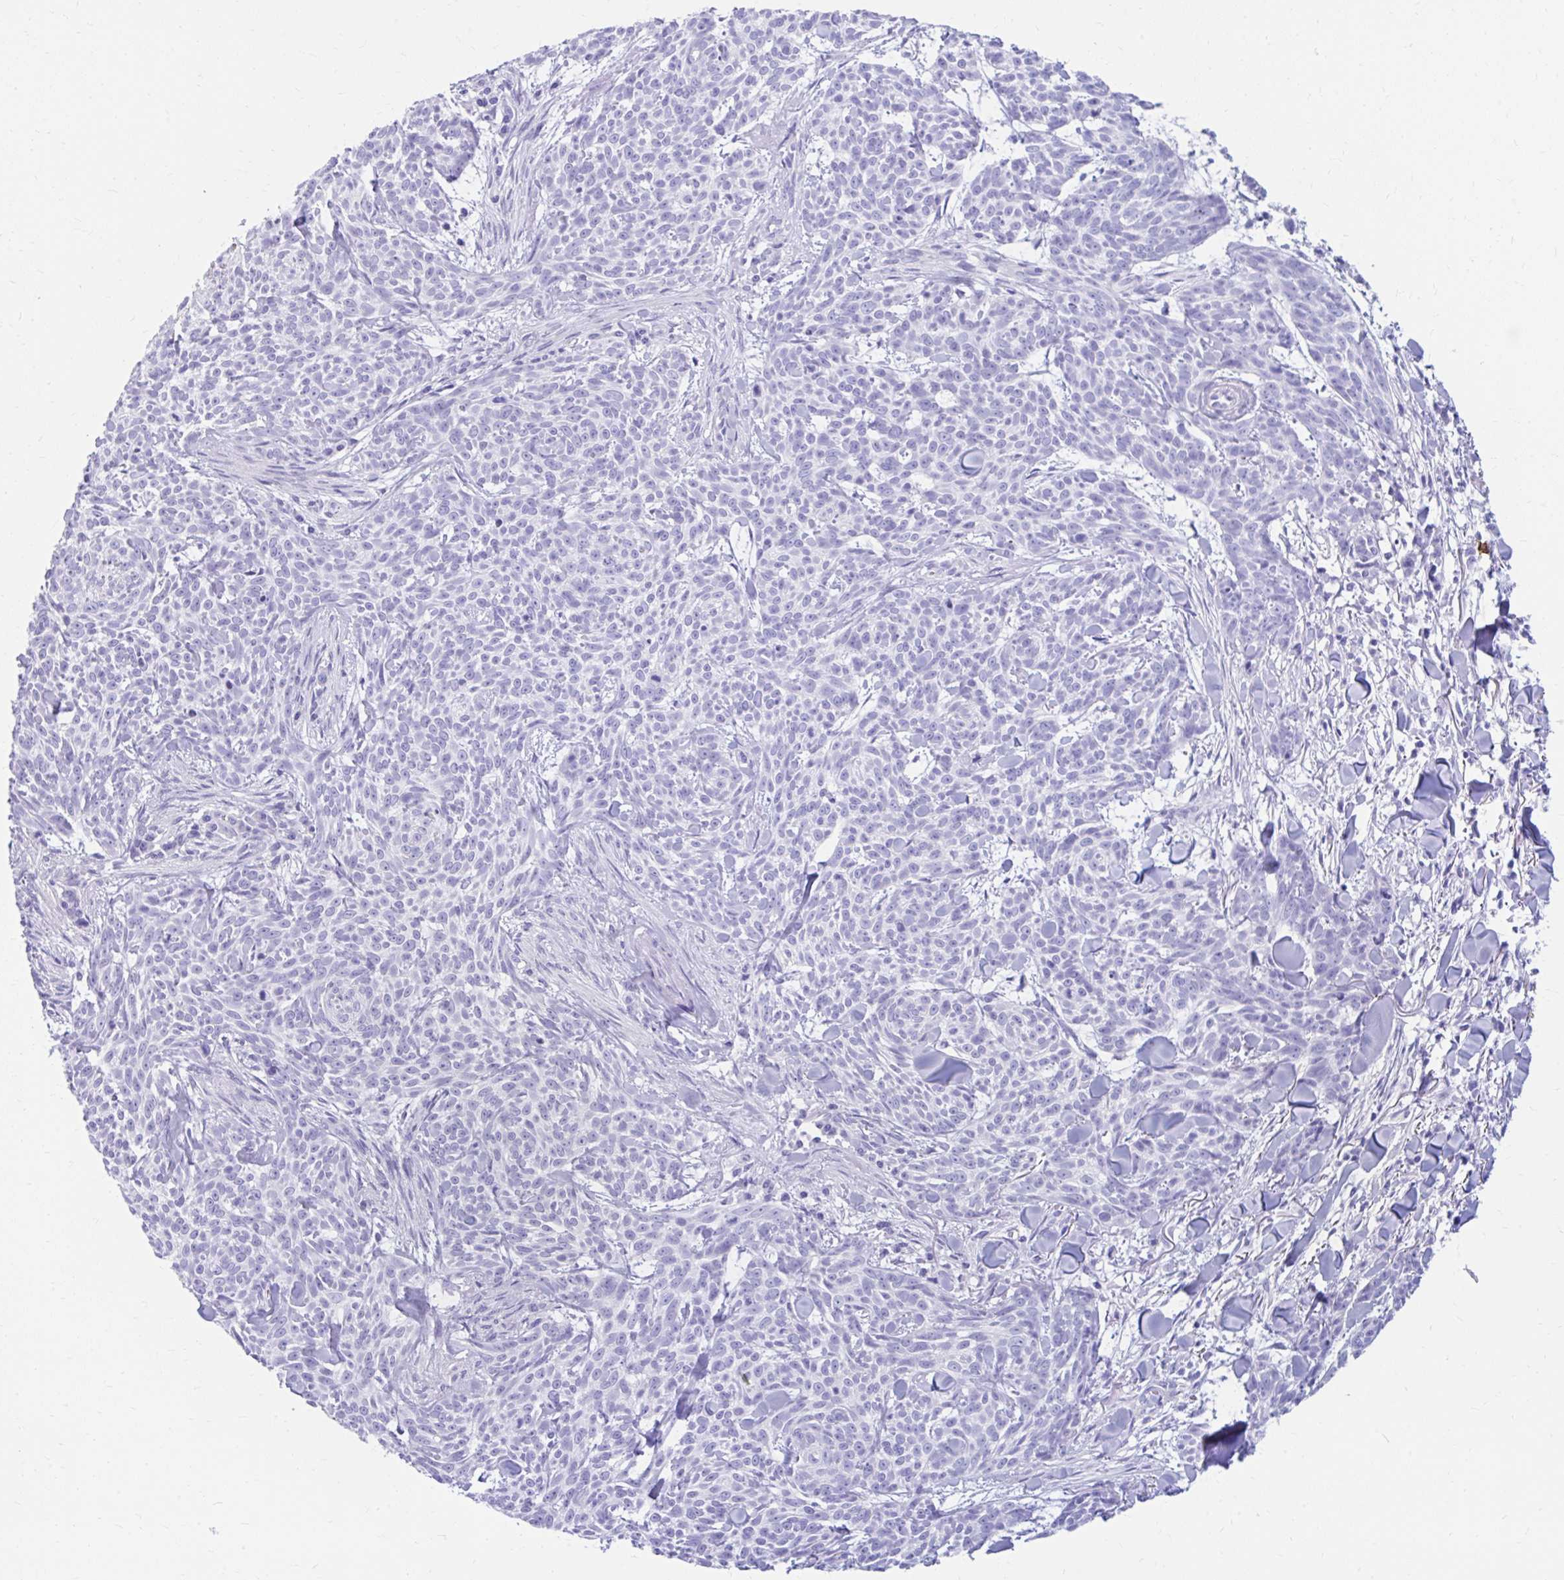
{"staining": {"intensity": "negative", "quantity": "none", "location": "none"}, "tissue": "skin cancer", "cell_type": "Tumor cells", "image_type": "cancer", "snomed": [{"axis": "morphology", "description": "Basal cell carcinoma"}, {"axis": "topography", "description": "Skin"}], "caption": "DAB immunohistochemical staining of human skin cancer displays no significant positivity in tumor cells.", "gene": "NSG2", "patient": {"sex": "female", "age": 93}}